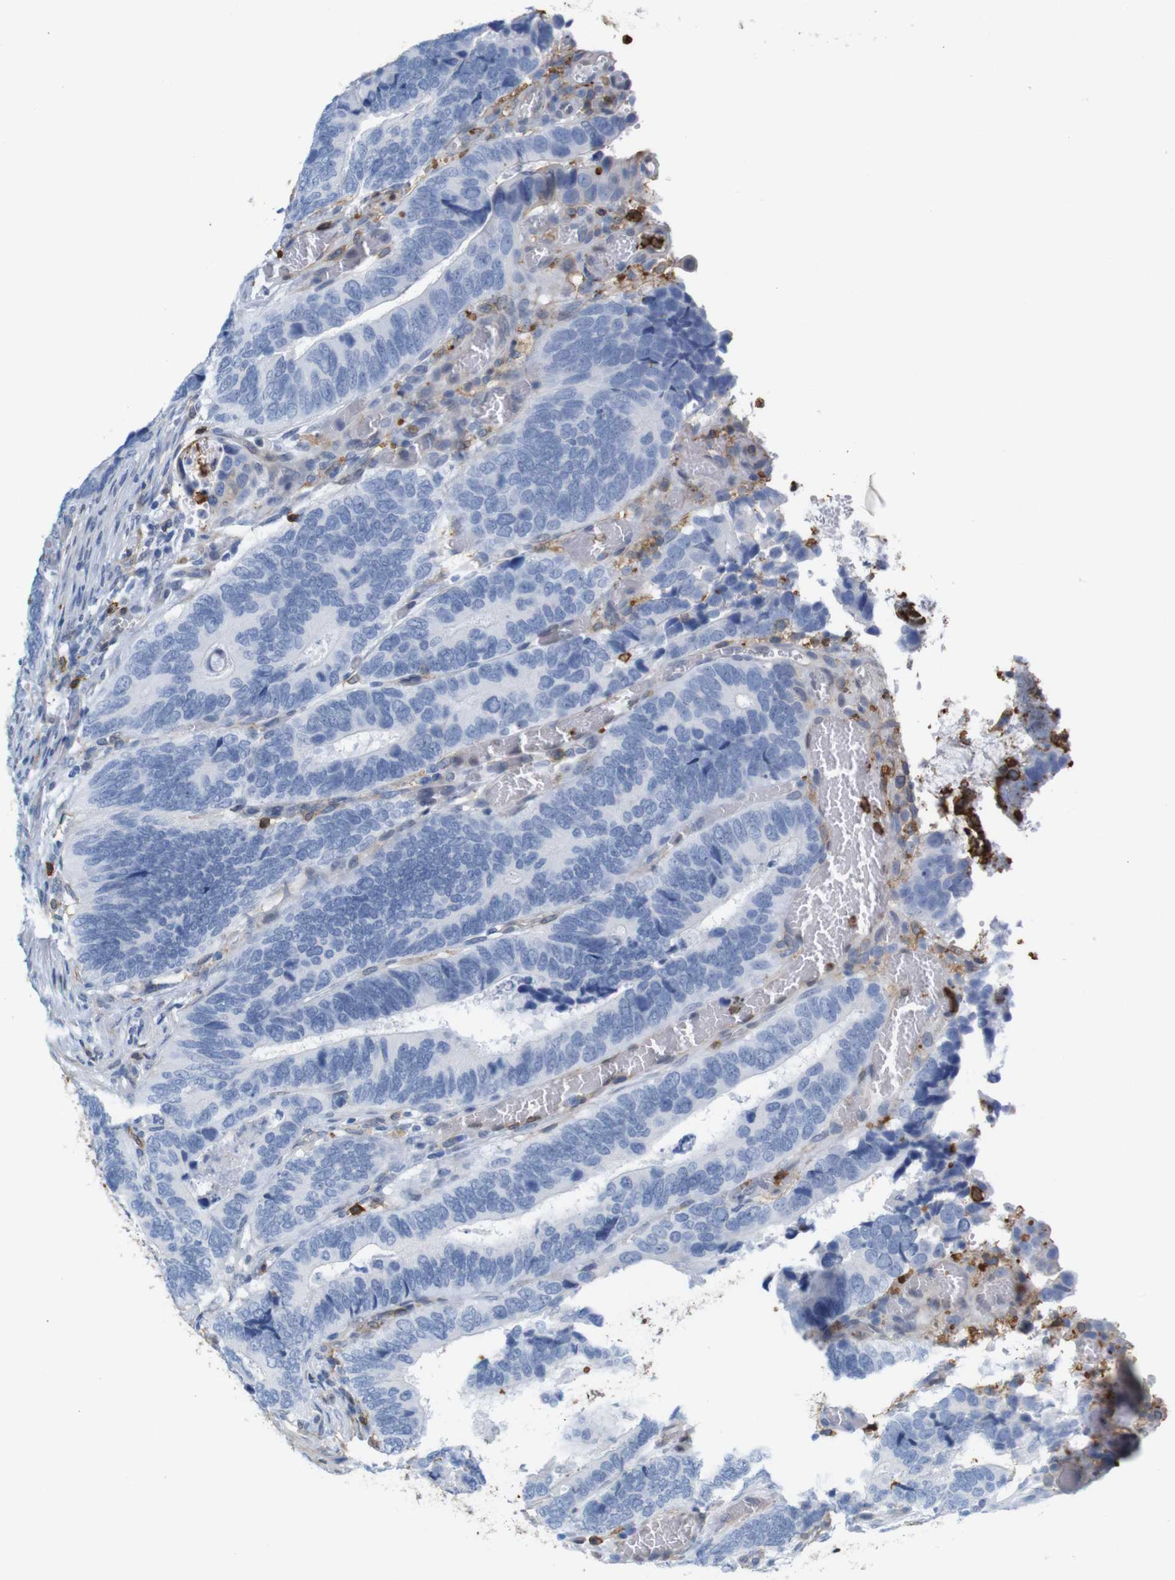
{"staining": {"intensity": "negative", "quantity": "none", "location": "none"}, "tissue": "colorectal cancer", "cell_type": "Tumor cells", "image_type": "cancer", "snomed": [{"axis": "morphology", "description": "Adenocarcinoma, NOS"}, {"axis": "topography", "description": "Colon"}], "caption": "Tumor cells show no significant positivity in colorectal cancer (adenocarcinoma).", "gene": "ANXA1", "patient": {"sex": "male", "age": 72}}